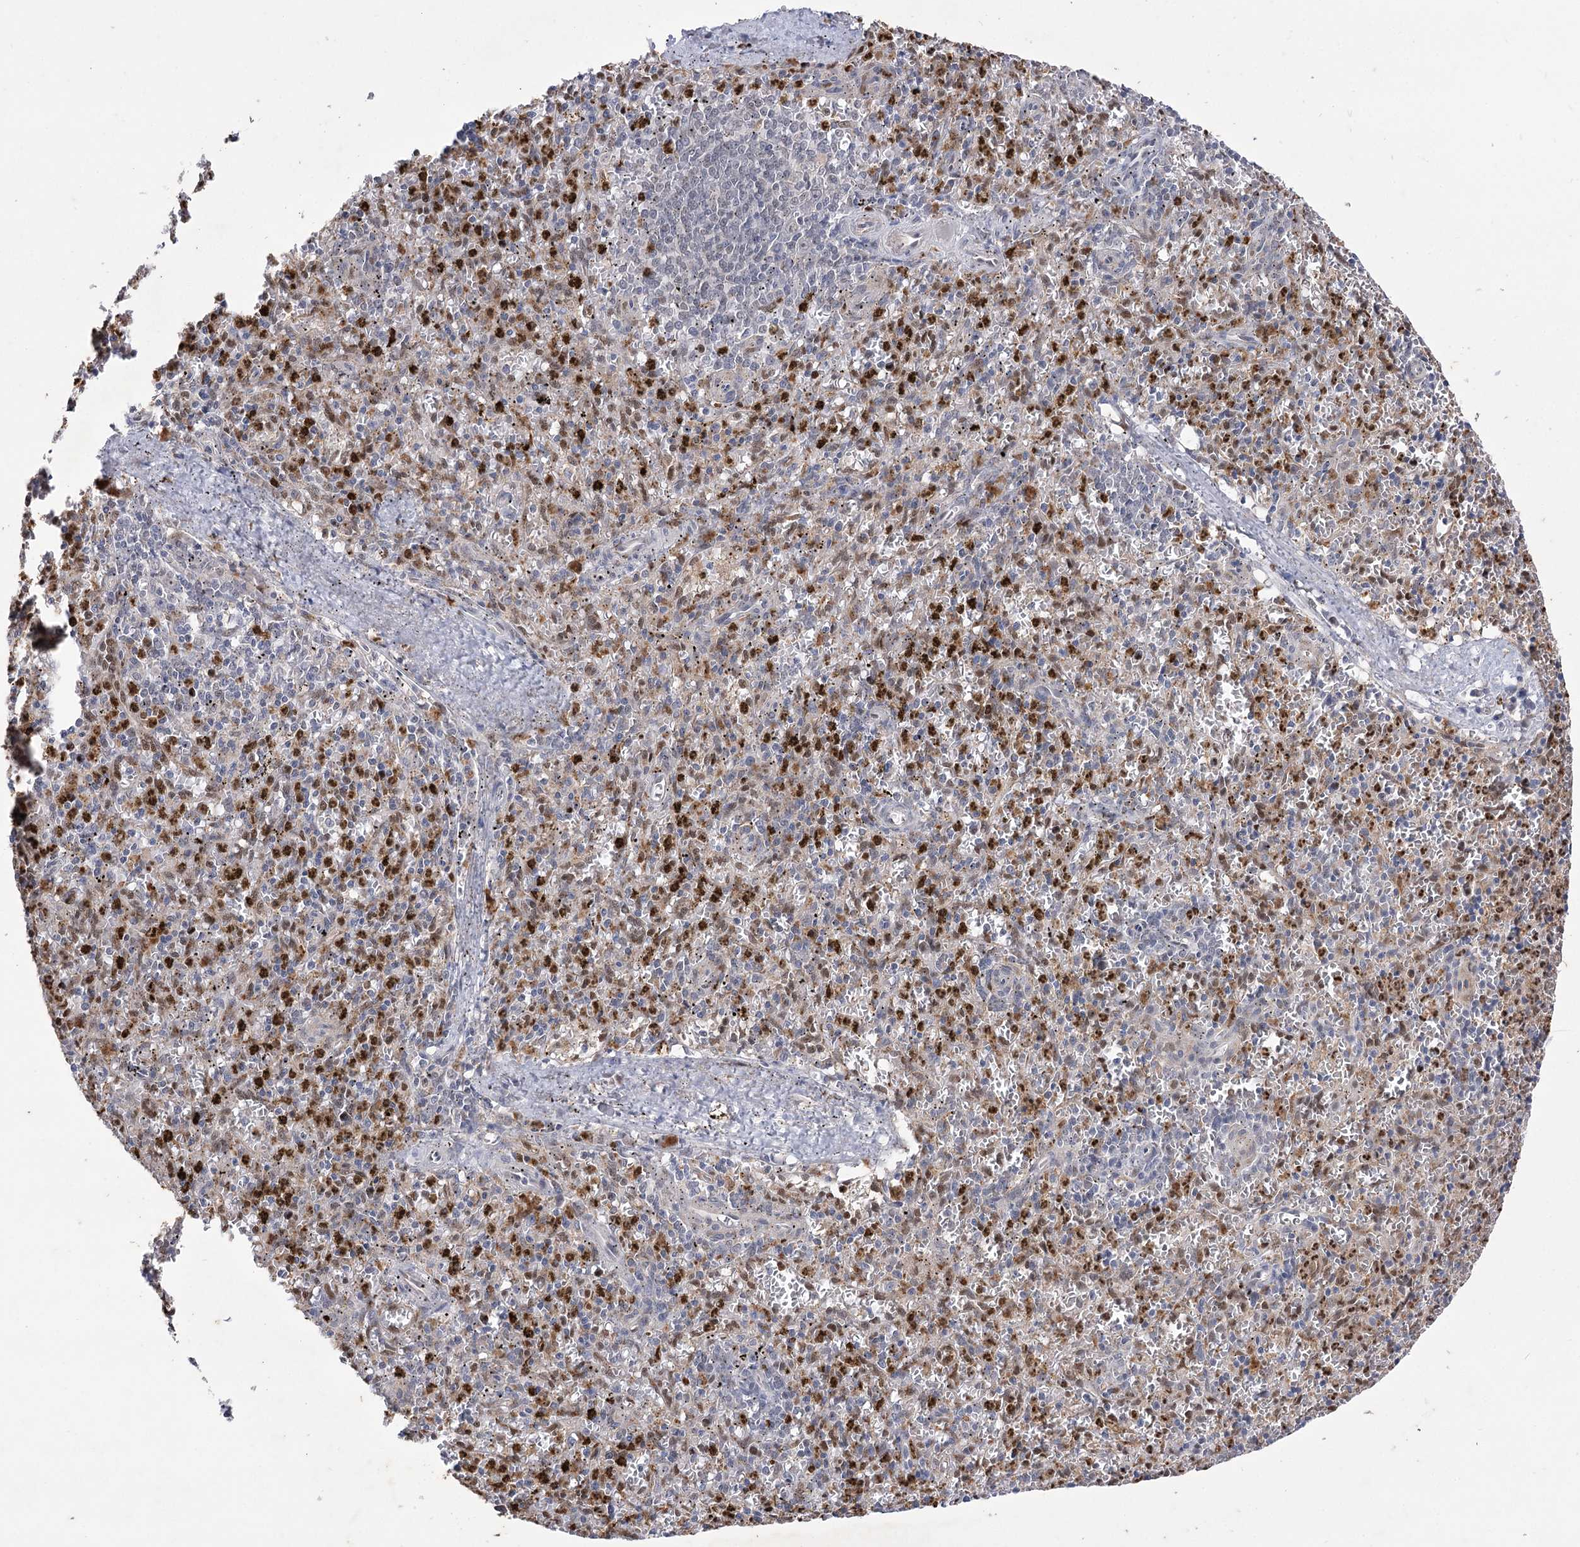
{"staining": {"intensity": "moderate", "quantity": "<25%", "location": "cytoplasmic/membranous"}, "tissue": "spleen", "cell_type": "Cells in red pulp", "image_type": "normal", "snomed": [{"axis": "morphology", "description": "Normal tissue, NOS"}, {"axis": "topography", "description": "Spleen"}], "caption": "Normal spleen was stained to show a protein in brown. There is low levels of moderate cytoplasmic/membranous positivity in about <25% of cells in red pulp. The staining was performed using DAB (3,3'-diaminobenzidine) to visualize the protein expression in brown, while the nuclei were stained in blue with hematoxylin (Magnification: 20x).", "gene": "SIAE", "patient": {"sex": "male", "age": 72}}